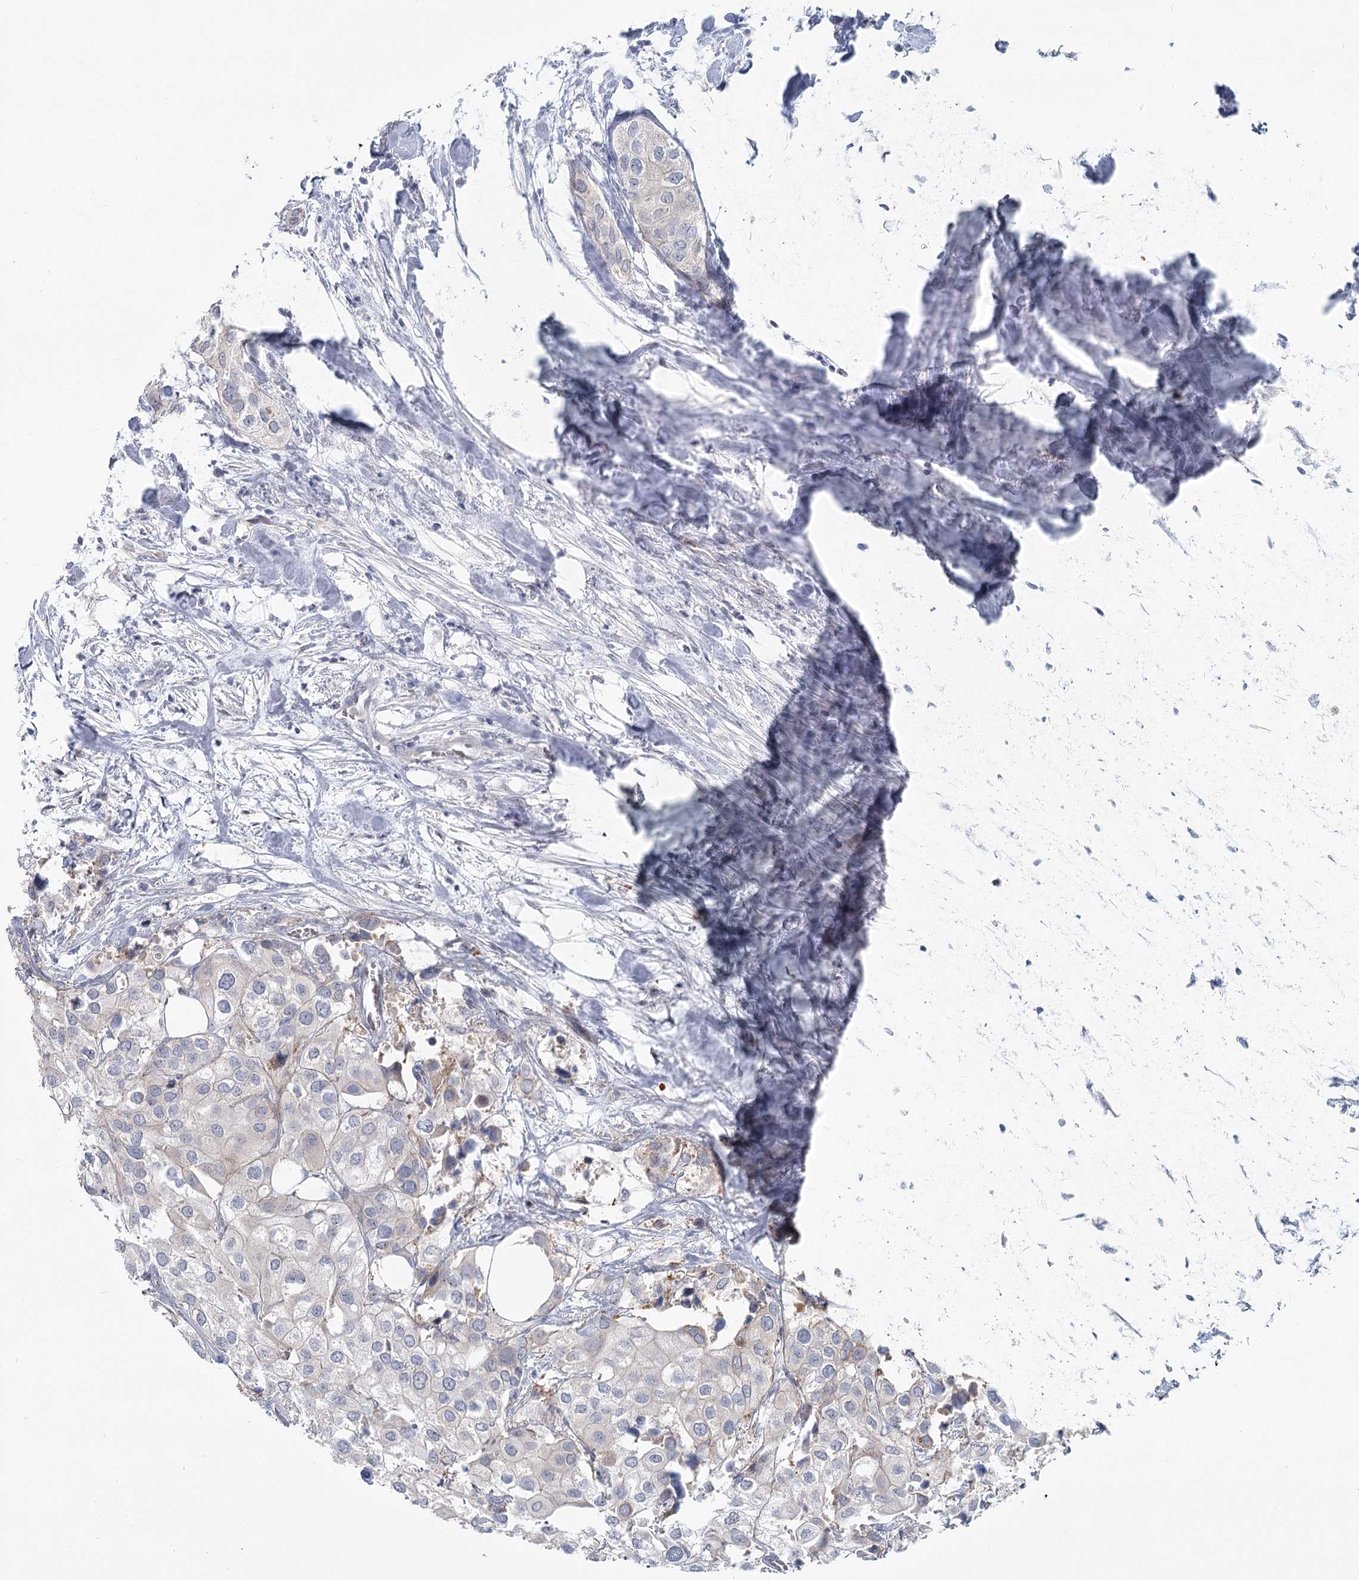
{"staining": {"intensity": "negative", "quantity": "none", "location": "none"}, "tissue": "urothelial cancer", "cell_type": "Tumor cells", "image_type": "cancer", "snomed": [{"axis": "morphology", "description": "Urothelial carcinoma, High grade"}, {"axis": "topography", "description": "Urinary bladder"}], "caption": "Protein analysis of high-grade urothelial carcinoma demonstrates no significant positivity in tumor cells.", "gene": "ABHD8", "patient": {"sex": "male", "age": 64}}